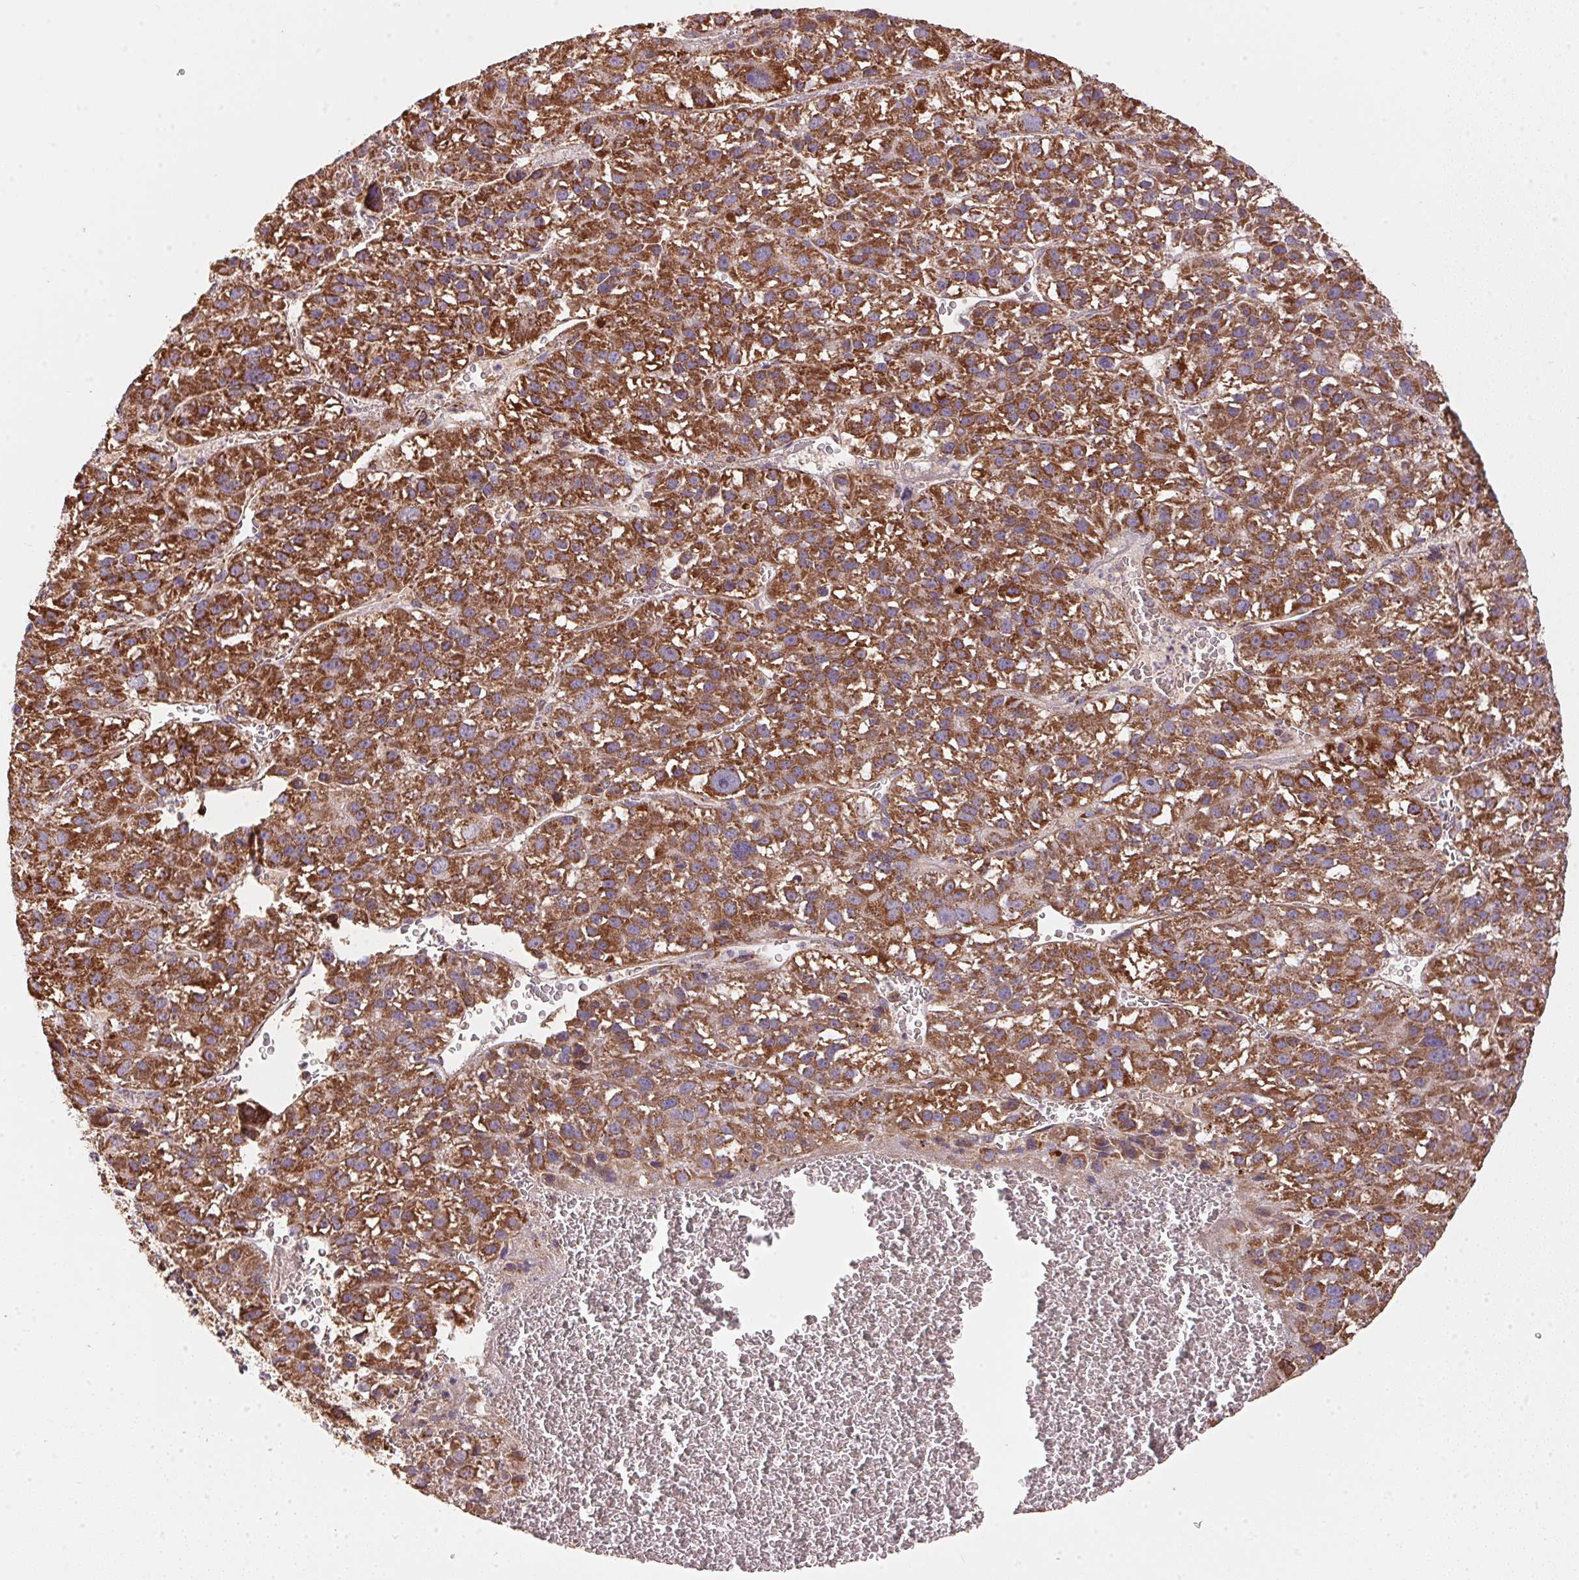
{"staining": {"intensity": "strong", "quantity": ">75%", "location": "cytoplasmic/membranous"}, "tissue": "liver cancer", "cell_type": "Tumor cells", "image_type": "cancer", "snomed": [{"axis": "morphology", "description": "Carcinoma, Hepatocellular, NOS"}, {"axis": "topography", "description": "Liver"}], "caption": "DAB (3,3'-diaminobenzidine) immunohistochemical staining of liver cancer shows strong cytoplasmic/membranous protein staining in about >75% of tumor cells. Immunohistochemistry stains the protein in brown and the nuclei are stained blue.", "gene": "NDUFS2", "patient": {"sex": "female", "age": 70}}